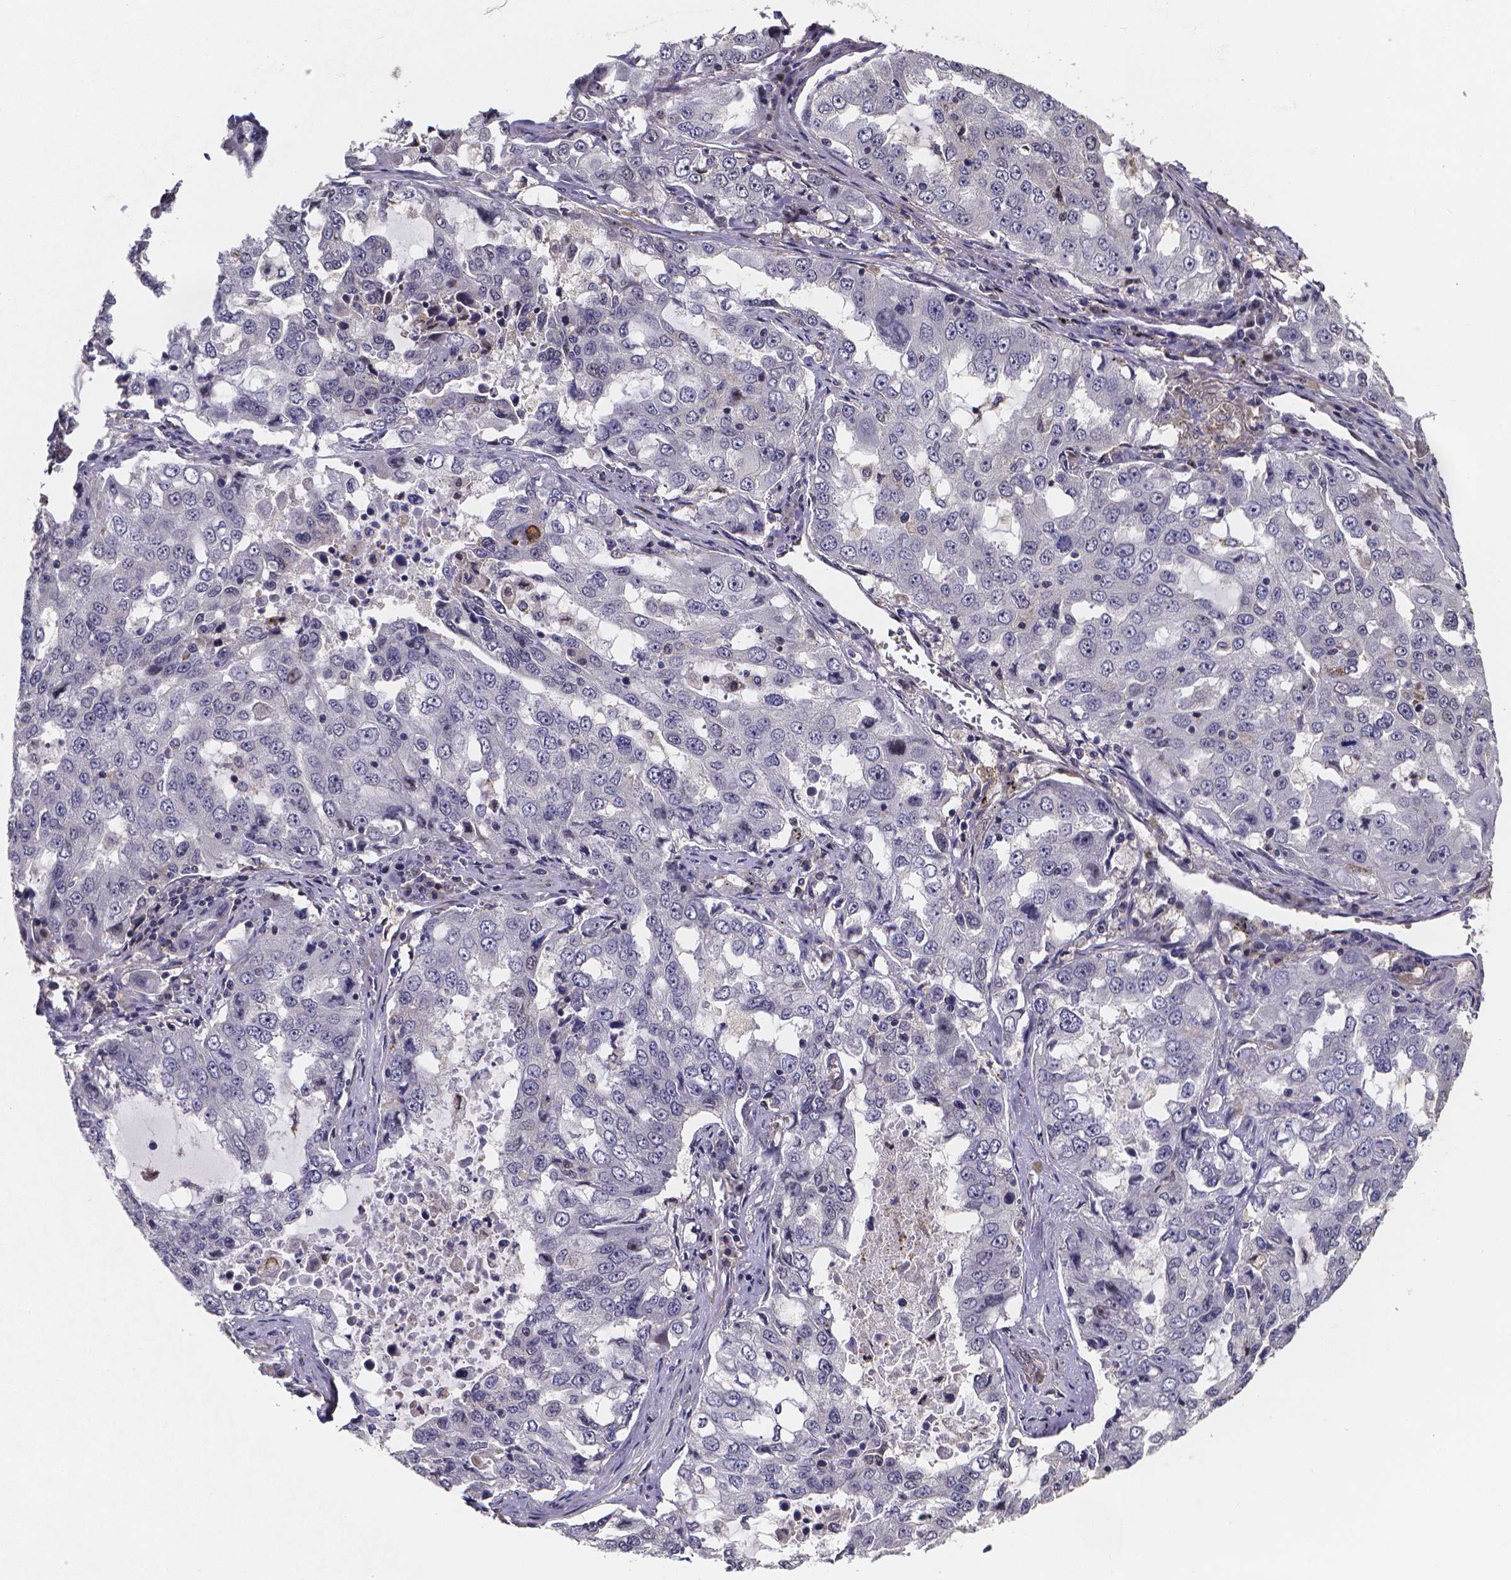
{"staining": {"intensity": "negative", "quantity": "none", "location": "none"}, "tissue": "lung cancer", "cell_type": "Tumor cells", "image_type": "cancer", "snomed": [{"axis": "morphology", "description": "Adenocarcinoma, NOS"}, {"axis": "topography", "description": "Lung"}], "caption": "The immunohistochemistry image has no significant positivity in tumor cells of lung adenocarcinoma tissue.", "gene": "PAH", "patient": {"sex": "female", "age": 61}}